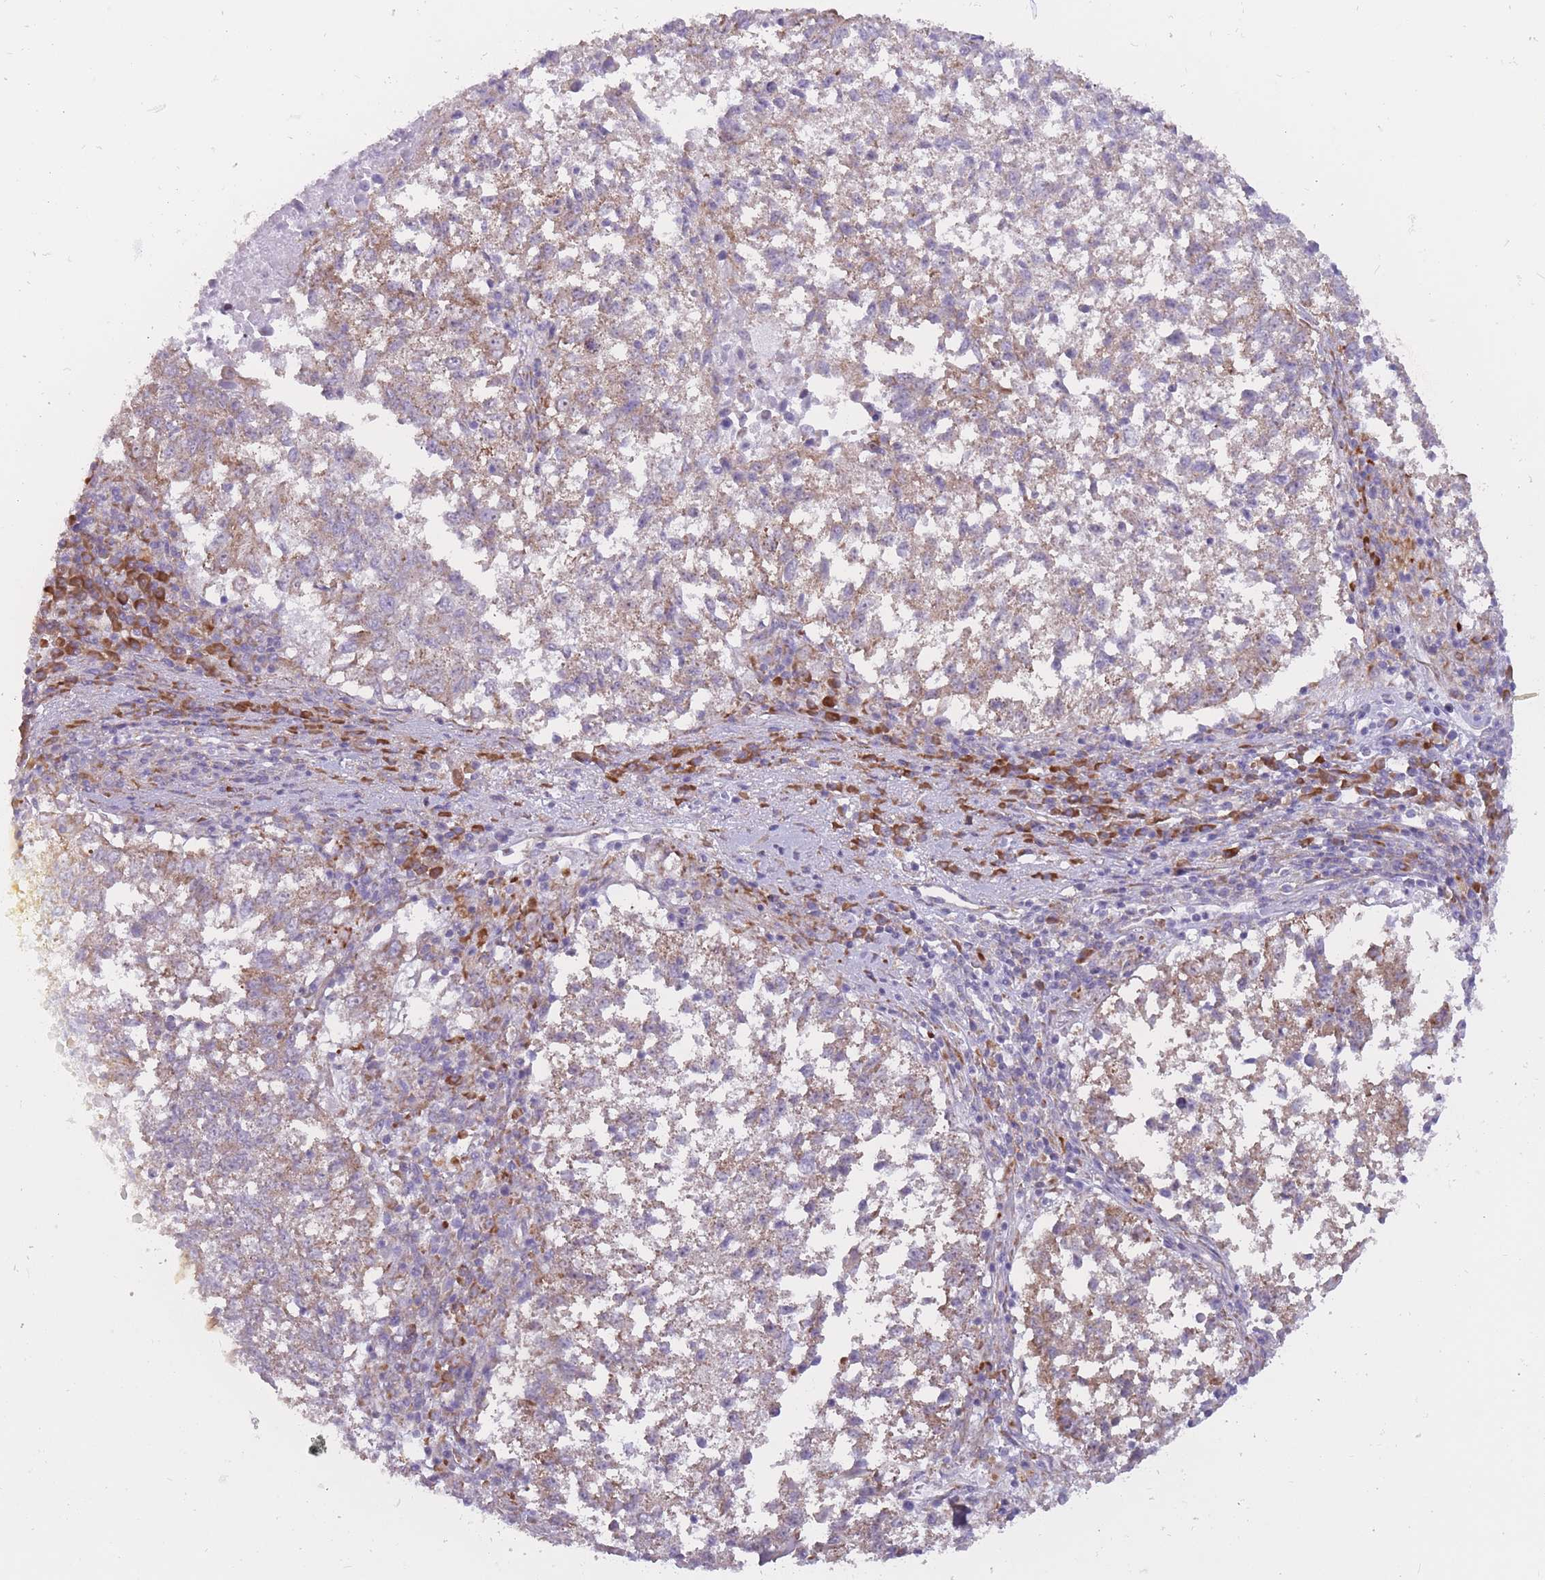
{"staining": {"intensity": "moderate", "quantity": "25%-75%", "location": "cytoplasmic/membranous"}, "tissue": "lung cancer", "cell_type": "Tumor cells", "image_type": "cancer", "snomed": [{"axis": "morphology", "description": "Squamous cell carcinoma, NOS"}, {"axis": "topography", "description": "Lung"}], "caption": "Tumor cells demonstrate medium levels of moderate cytoplasmic/membranous expression in about 25%-75% of cells in human squamous cell carcinoma (lung).", "gene": "RPL18", "patient": {"sex": "male", "age": 73}}